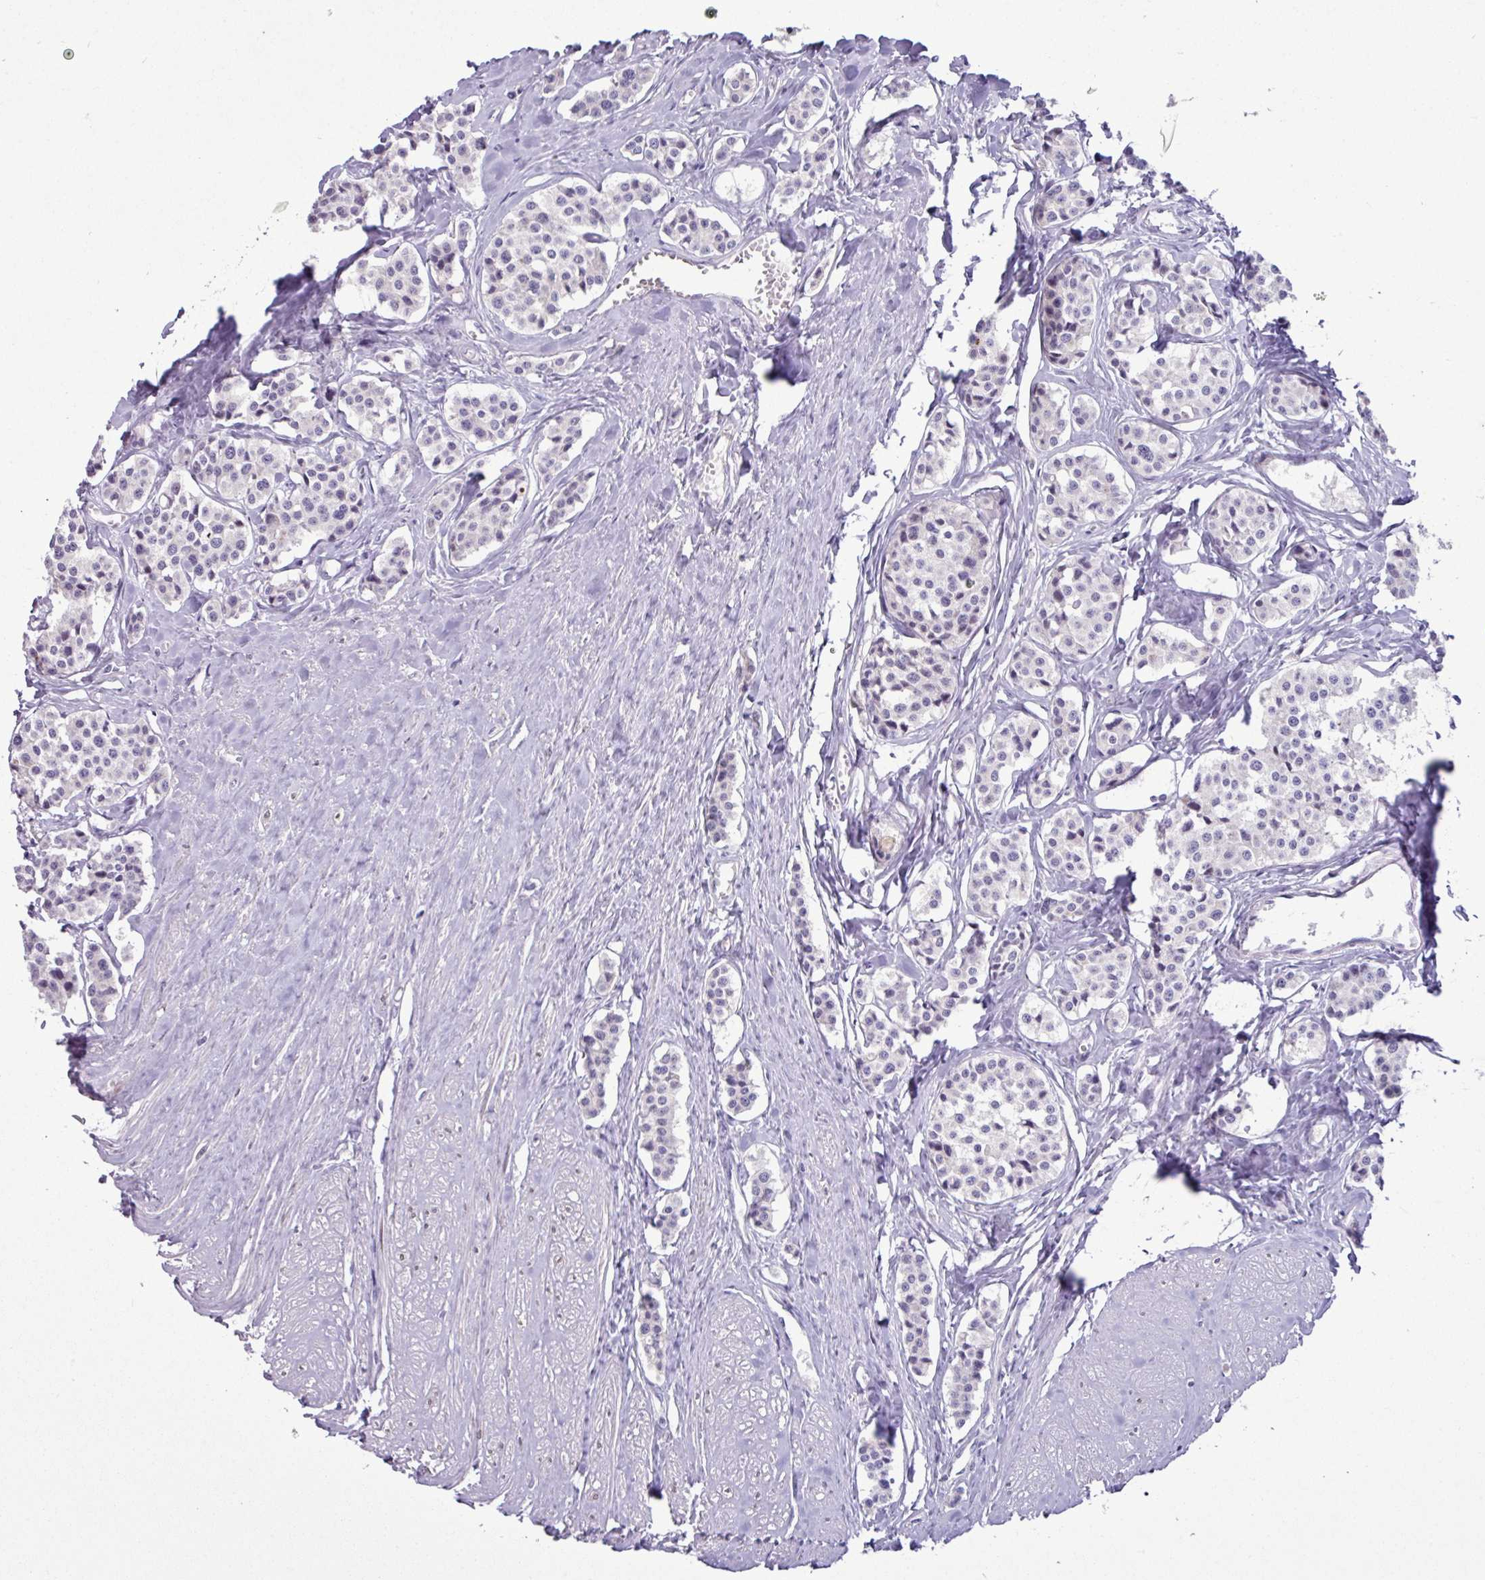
{"staining": {"intensity": "negative", "quantity": "none", "location": "none"}, "tissue": "carcinoid", "cell_type": "Tumor cells", "image_type": "cancer", "snomed": [{"axis": "morphology", "description": "Carcinoid, malignant, NOS"}, {"axis": "topography", "description": "Small intestine"}], "caption": "Human carcinoid (malignant) stained for a protein using immunohistochemistry (IHC) shows no staining in tumor cells.", "gene": "PNLDC1", "patient": {"sex": "male", "age": 60}}